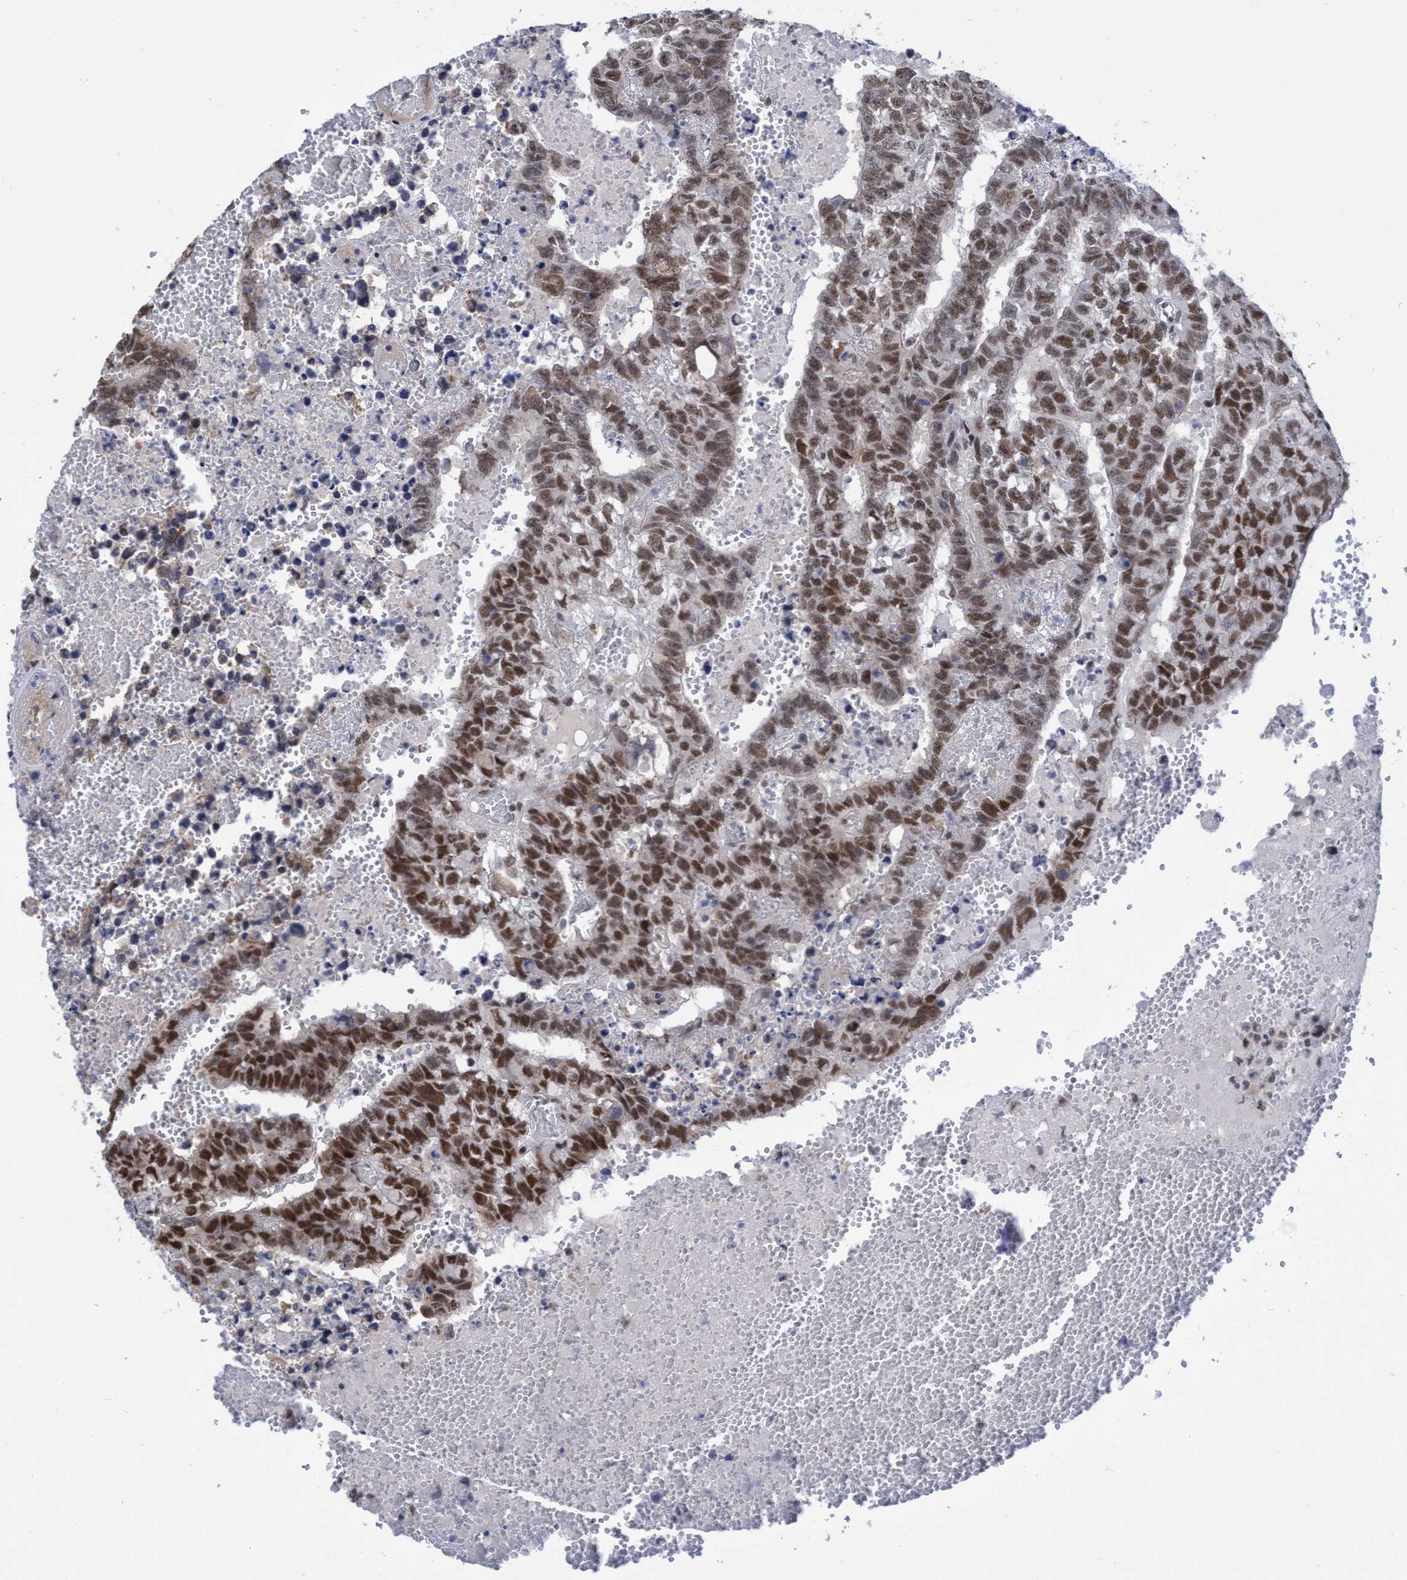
{"staining": {"intensity": "strong", "quantity": "25%-75%", "location": "nuclear"}, "tissue": "testis cancer", "cell_type": "Tumor cells", "image_type": "cancer", "snomed": [{"axis": "morphology", "description": "Carcinoma, Embryonal, NOS"}, {"axis": "topography", "description": "Testis"}], "caption": "Immunohistochemical staining of human testis cancer (embryonal carcinoma) displays strong nuclear protein expression in about 25%-75% of tumor cells. (brown staining indicates protein expression, while blue staining denotes nuclei).", "gene": "C9orf78", "patient": {"sex": "male", "age": 25}}